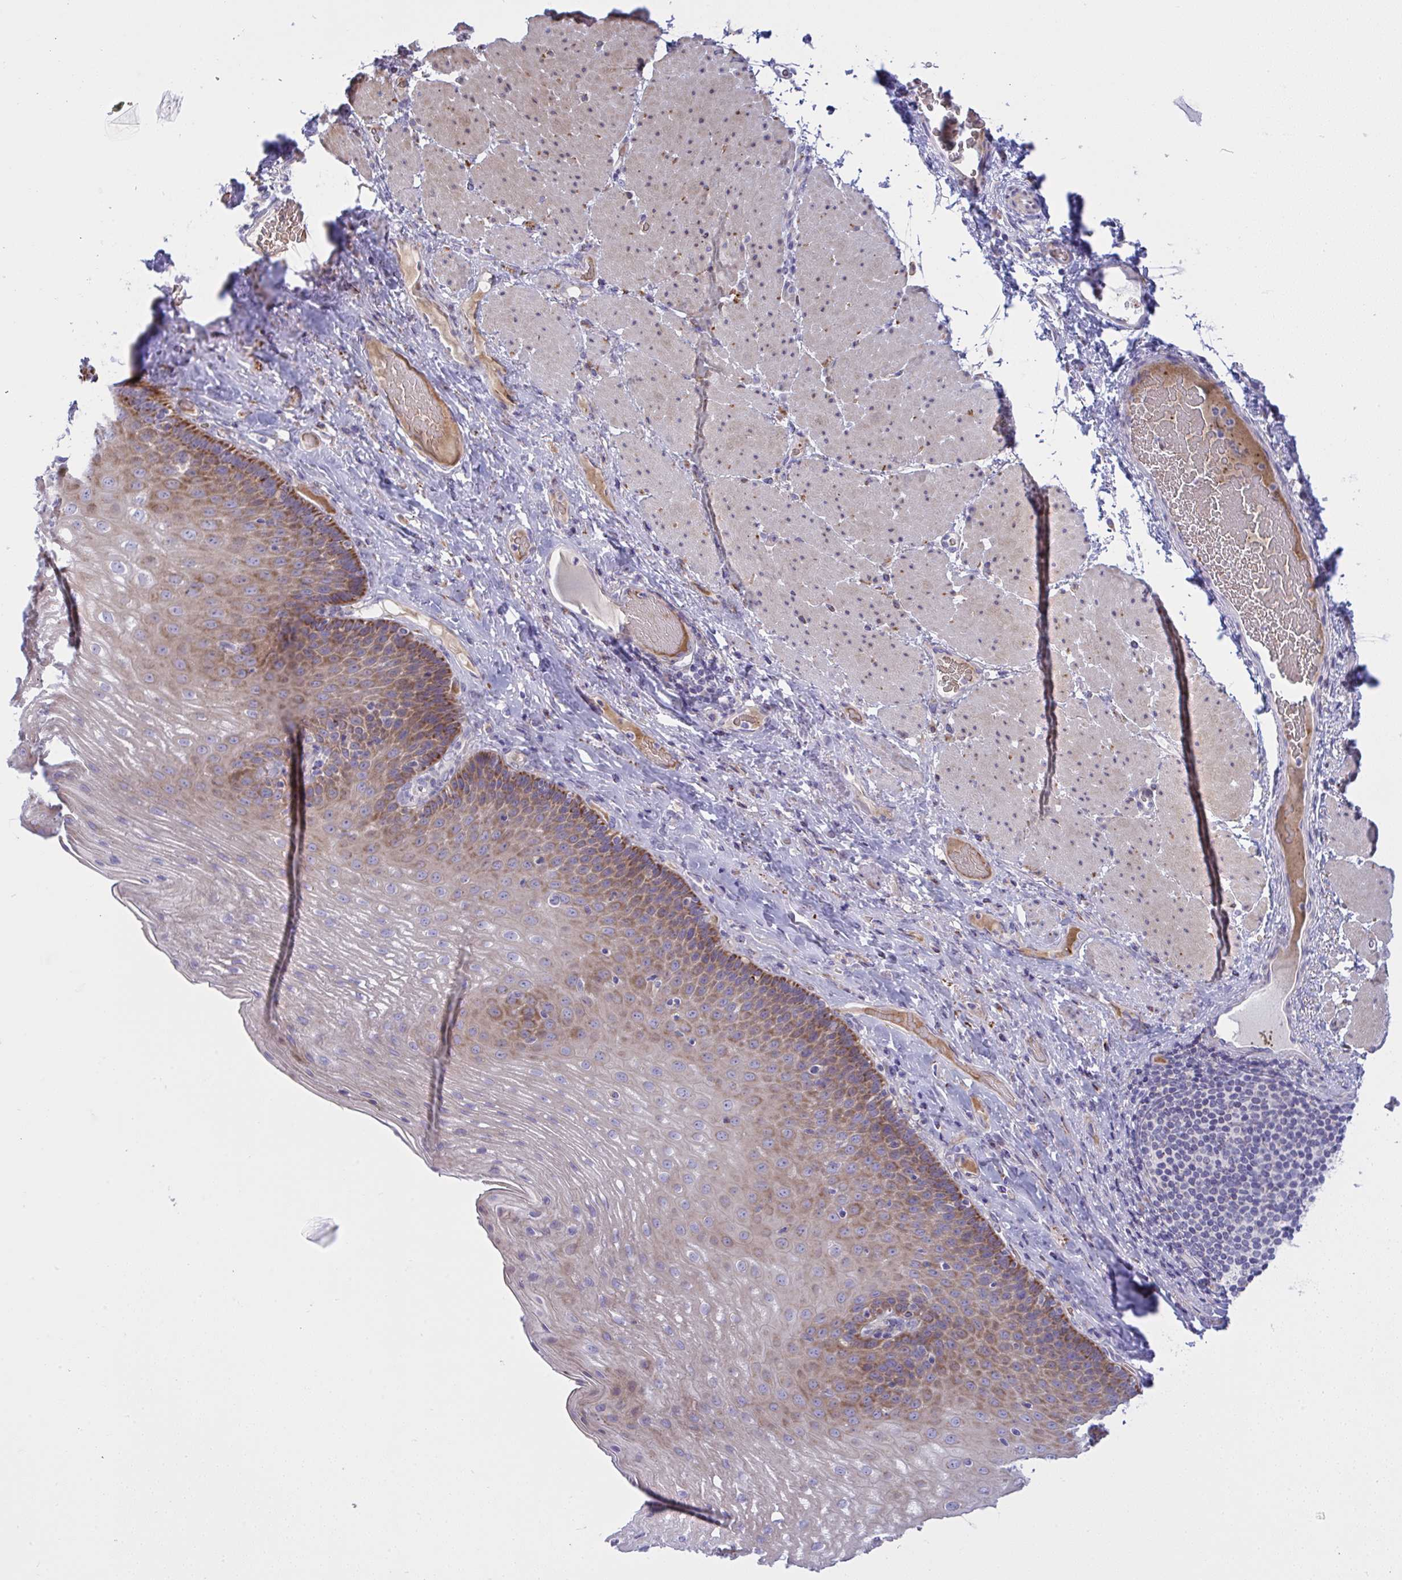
{"staining": {"intensity": "moderate", "quantity": "25%-75%", "location": "cytoplasmic/membranous"}, "tissue": "esophagus", "cell_type": "Squamous epithelial cells", "image_type": "normal", "snomed": [{"axis": "morphology", "description": "Normal tissue, NOS"}, {"axis": "topography", "description": "Esophagus"}], "caption": "DAB (3,3'-diaminobenzidine) immunohistochemical staining of benign esophagus reveals moderate cytoplasmic/membranous protein staining in approximately 25%-75% of squamous epithelial cells.", "gene": "NTN1", "patient": {"sex": "male", "age": 62}}